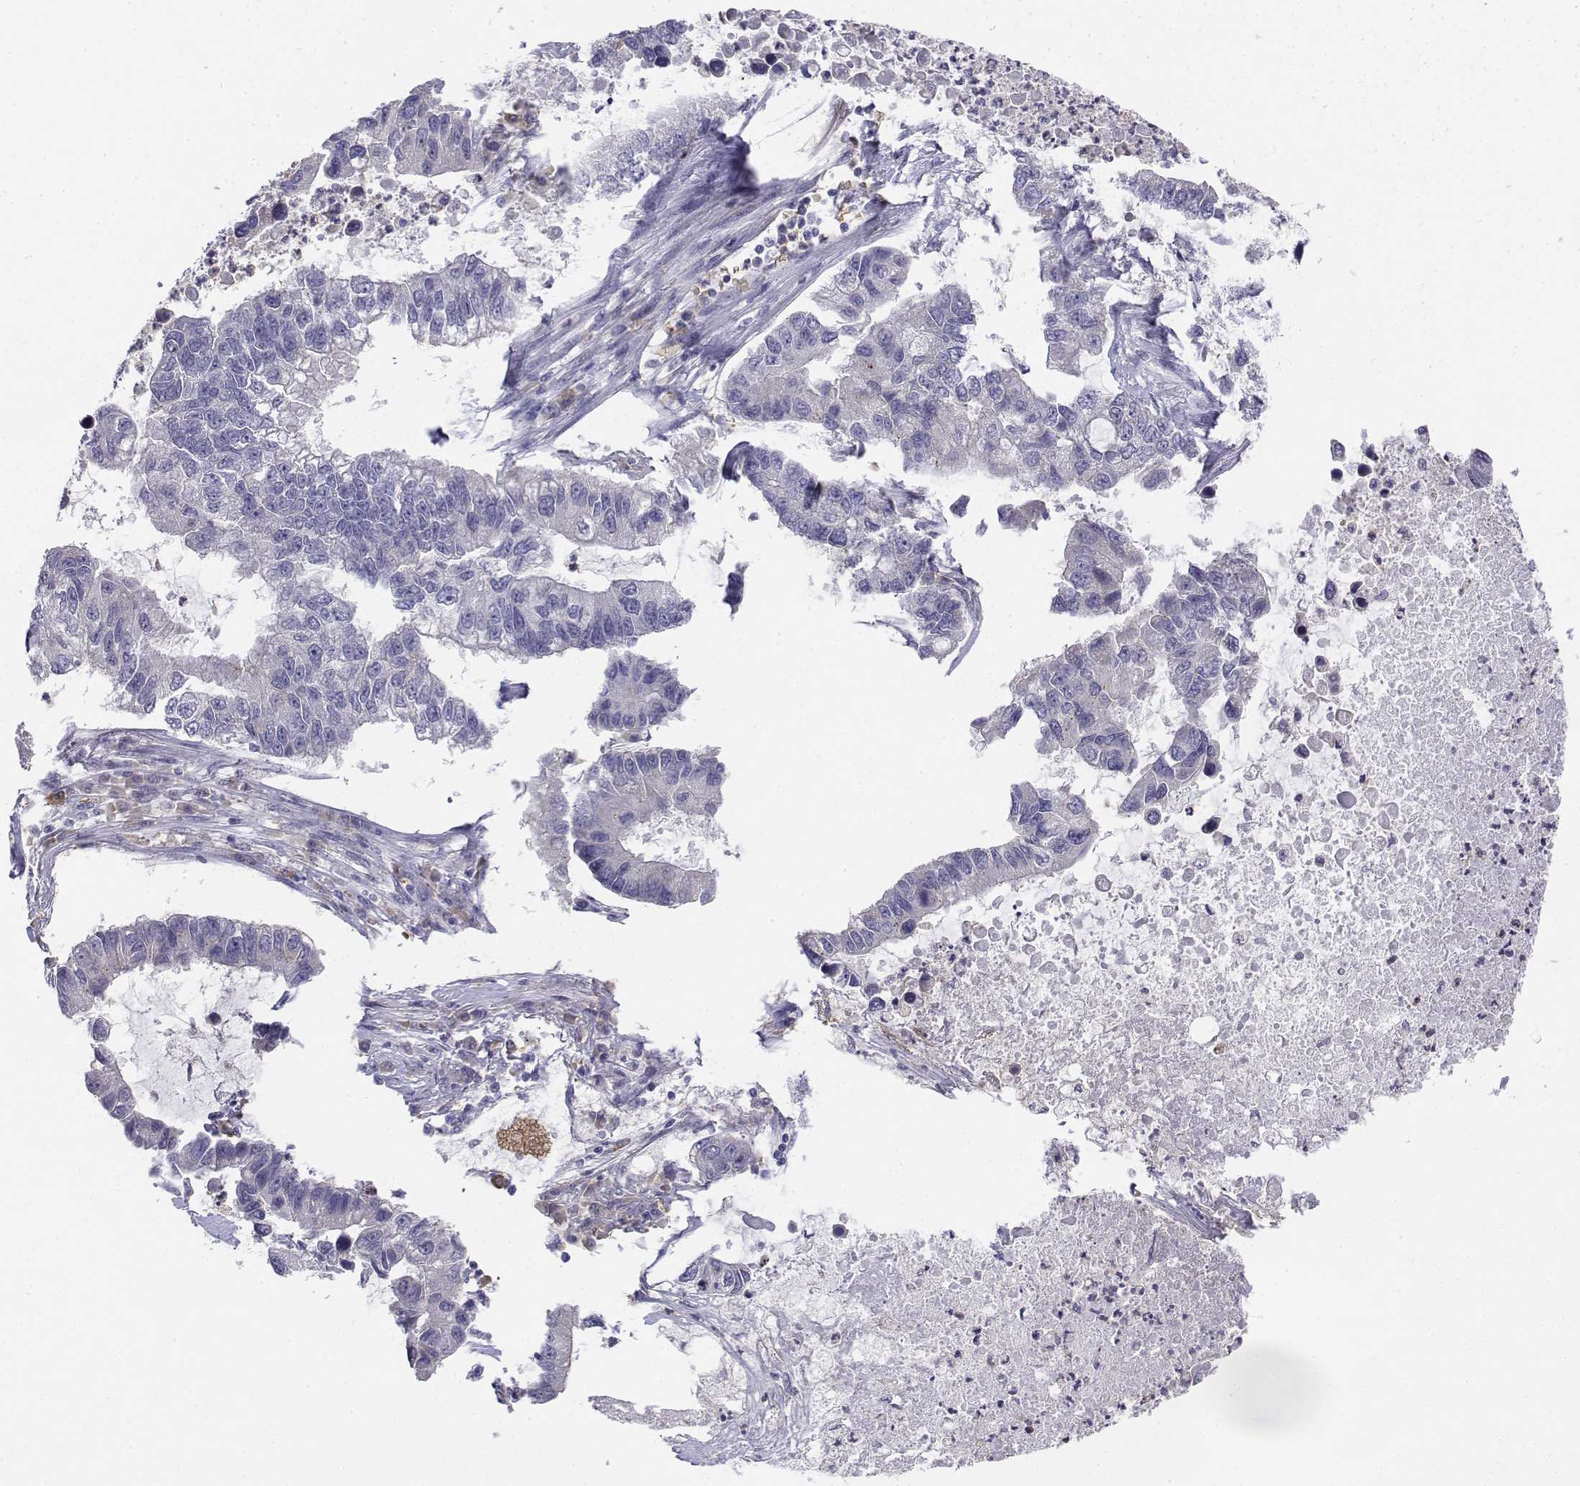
{"staining": {"intensity": "negative", "quantity": "none", "location": "none"}, "tissue": "lung cancer", "cell_type": "Tumor cells", "image_type": "cancer", "snomed": [{"axis": "morphology", "description": "Adenocarcinoma, NOS"}, {"axis": "topography", "description": "Bronchus"}, {"axis": "topography", "description": "Lung"}], "caption": "This is an immunohistochemistry (IHC) image of lung cancer (adenocarcinoma). There is no positivity in tumor cells.", "gene": "CADM1", "patient": {"sex": "female", "age": 51}}